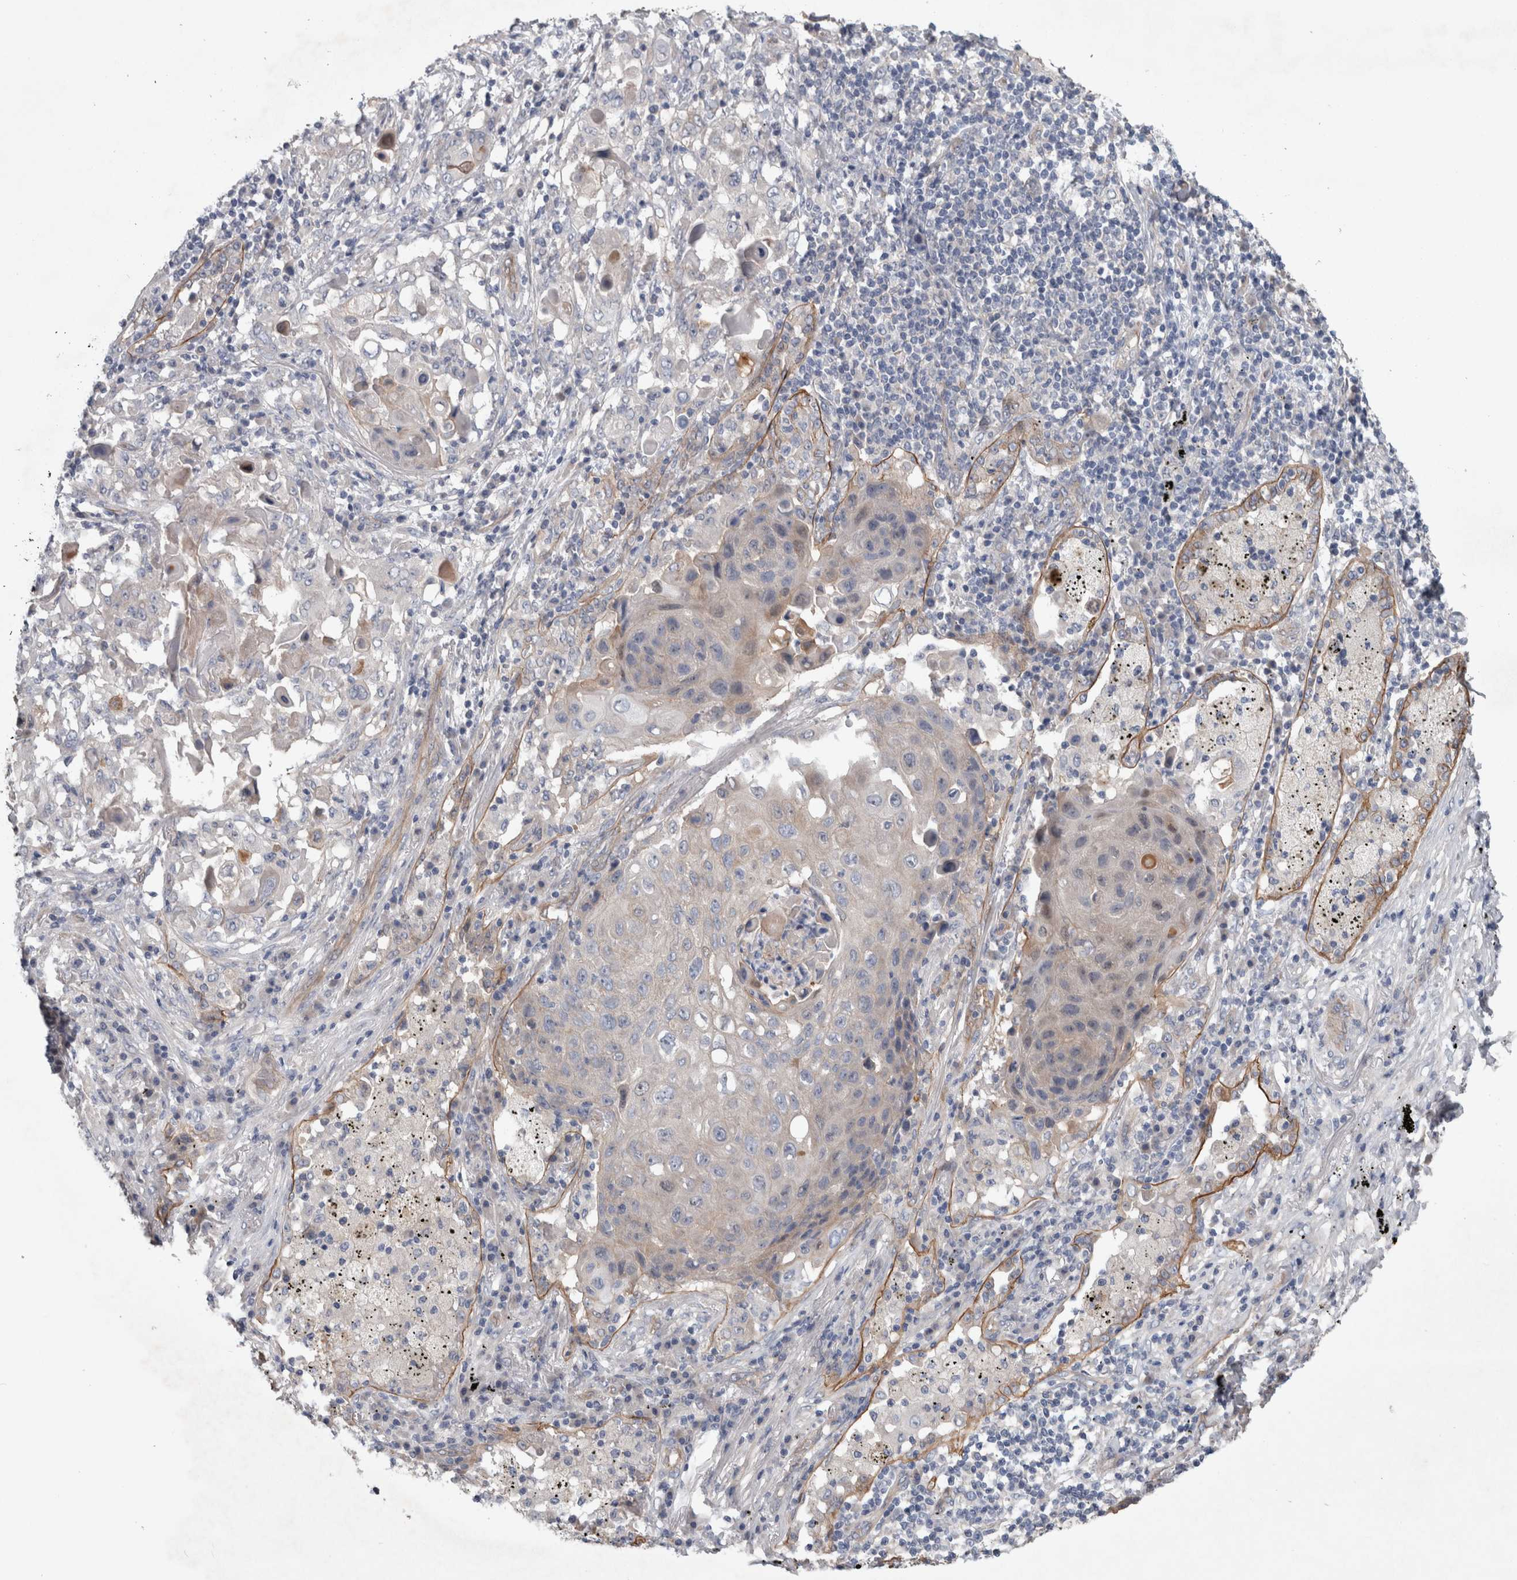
{"staining": {"intensity": "weak", "quantity": "<25%", "location": "cytoplasmic/membranous"}, "tissue": "lung cancer", "cell_type": "Tumor cells", "image_type": "cancer", "snomed": [{"axis": "morphology", "description": "Squamous cell carcinoma, NOS"}, {"axis": "topography", "description": "Lung"}], "caption": "High magnification brightfield microscopy of lung cancer stained with DAB (brown) and counterstained with hematoxylin (blue): tumor cells show no significant positivity.", "gene": "BCAM", "patient": {"sex": "female", "age": 63}}